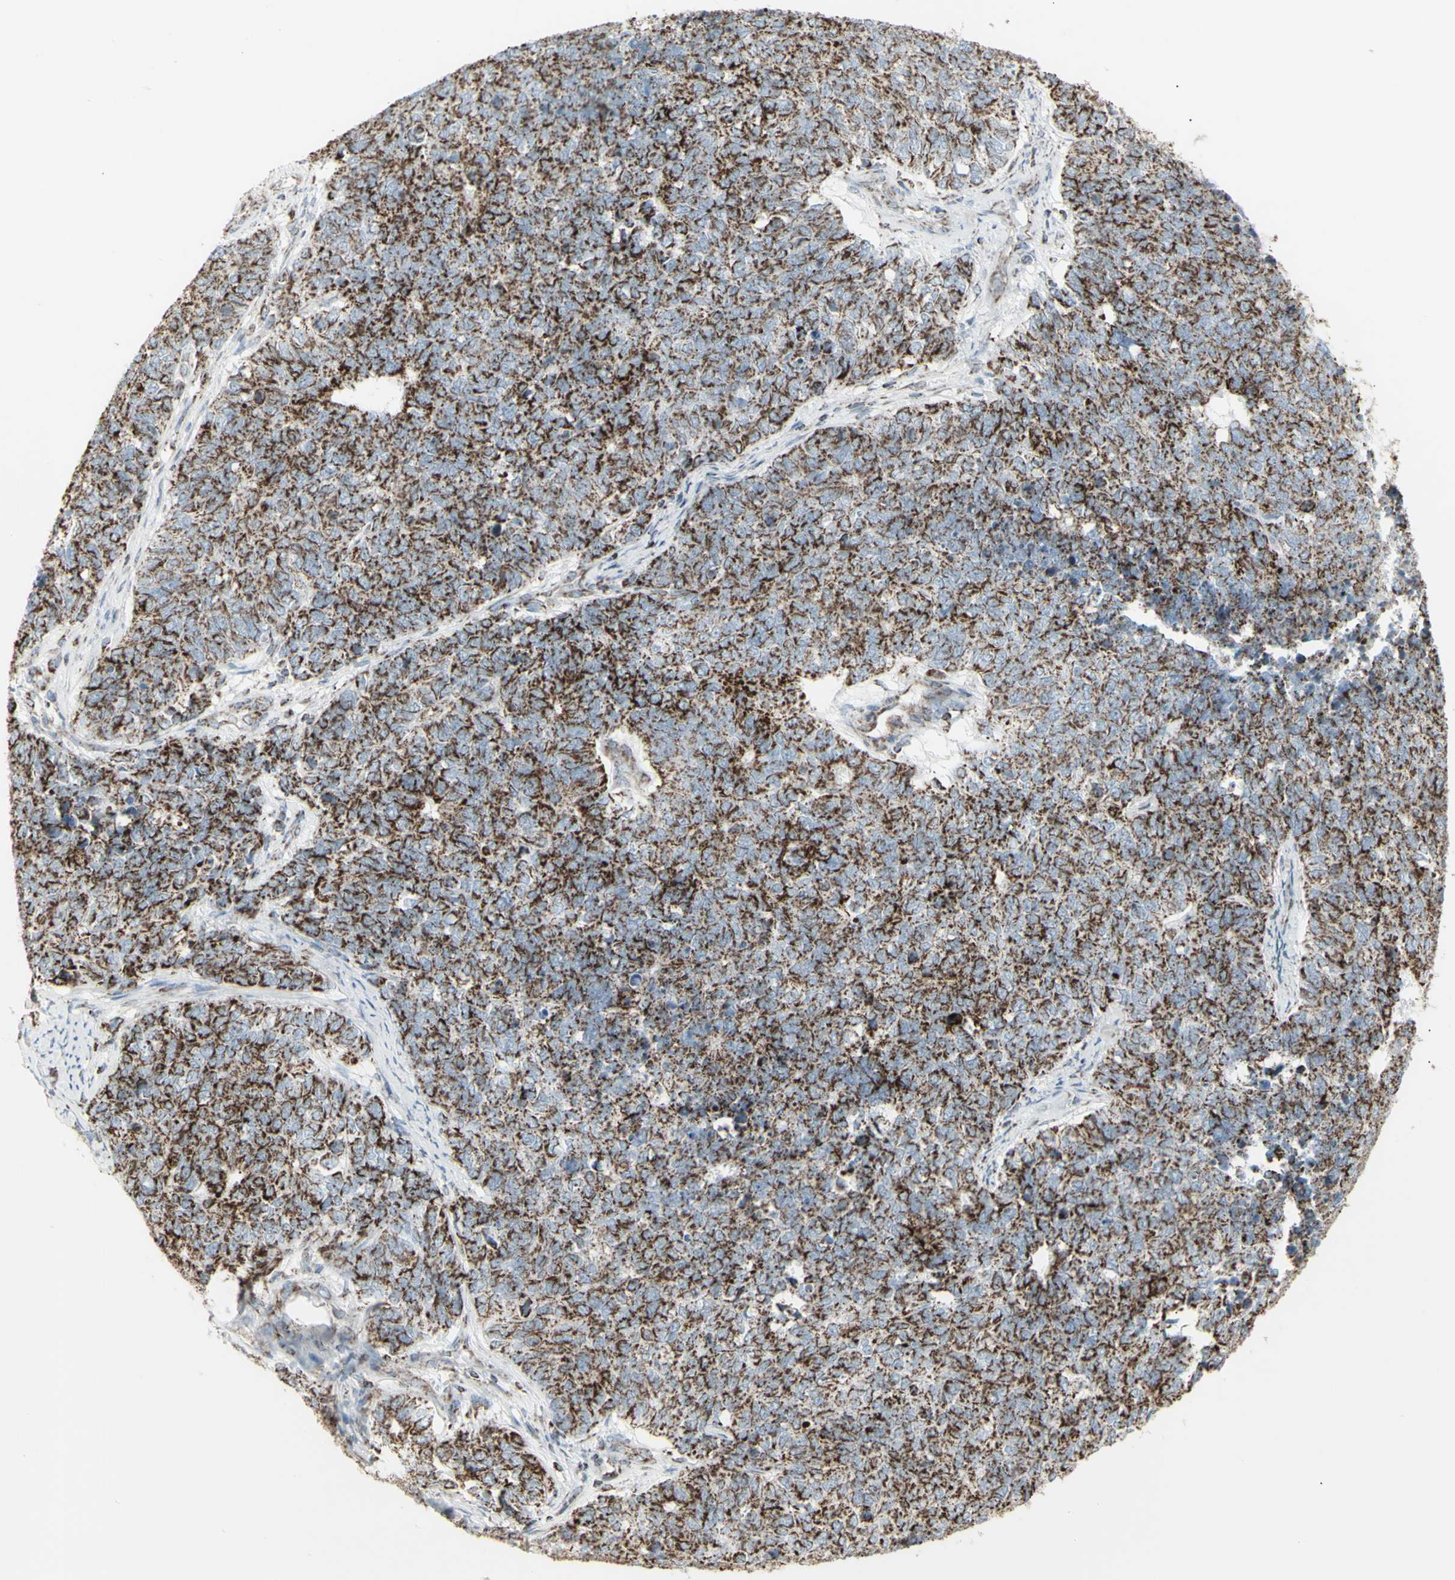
{"staining": {"intensity": "strong", "quantity": ">75%", "location": "cytoplasmic/membranous"}, "tissue": "cervical cancer", "cell_type": "Tumor cells", "image_type": "cancer", "snomed": [{"axis": "morphology", "description": "Squamous cell carcinoma, NOS"}, {"axis": "topography", "description": "Cervix"}], "caption": "Immunohistochemistry (IHC) (DAB) staining of human cervical squamous cell carcinoma exhibits strong cytoplasmic/membranous protein expression in approximately >75% of tumor cells. Immunohistochemistry (IHC) stains the protein of interest in brown and the nuclei are stained blue.", "gene": "PLGRKT", "patient": {"sex": "female", "age": 63}}